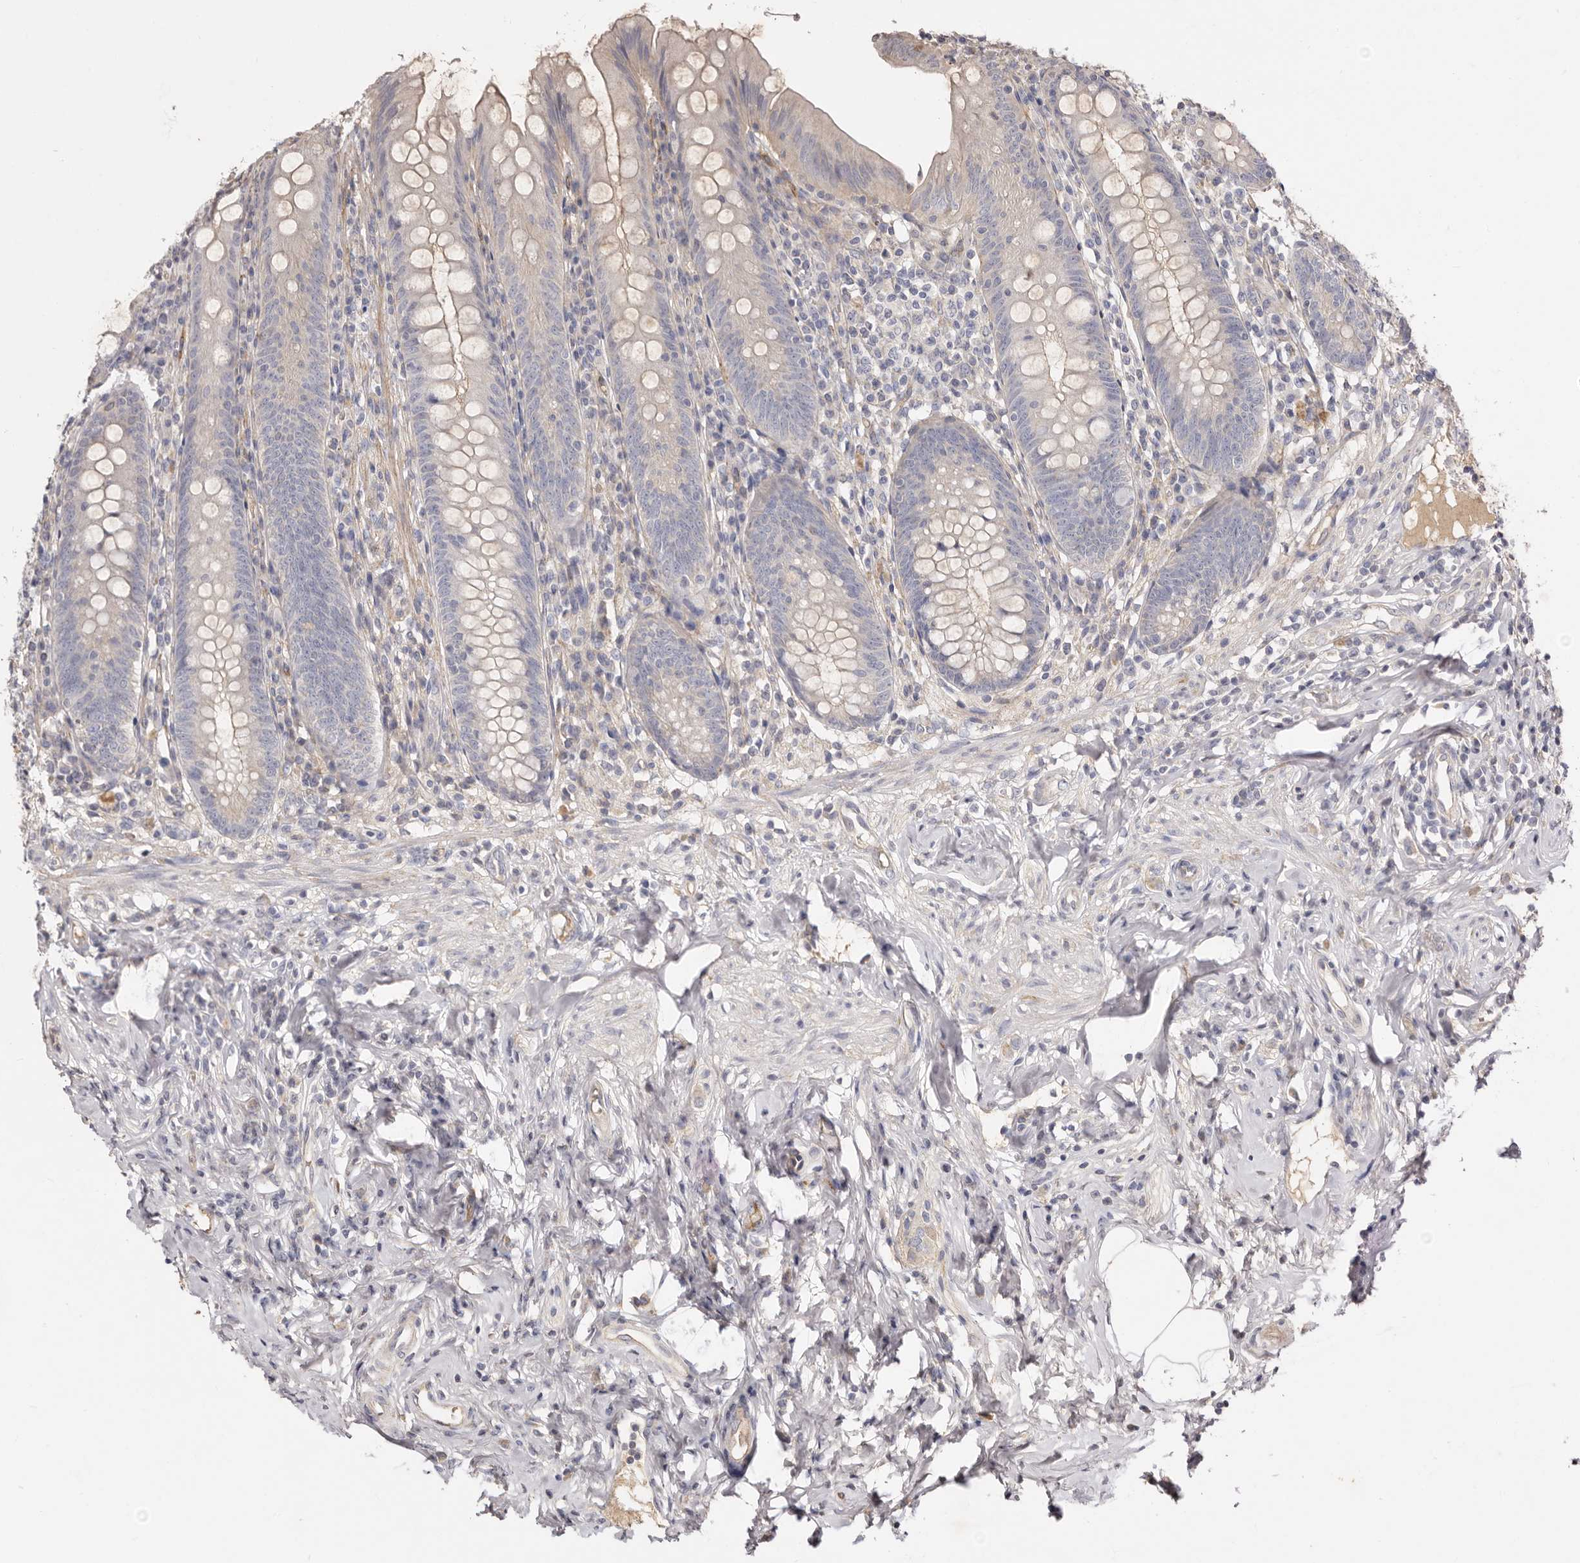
{"staining": {"intensity": "negative", "quantity": "none", "location": "none"}, "tissue": "appendix", "cell_type": "Glandular cells", "image_type": "normal", "snomed": [{"axis": "morphology", "description": "Normal tissue, NOS"}, {"axis": "topography", "description": "Appendix"}], "caption": "Immunohistochemistry of normal appendix reveals no expression in glandular cells.", "gene": "ADAMTS9", "patient": {"sex": "female", "age": 54}}